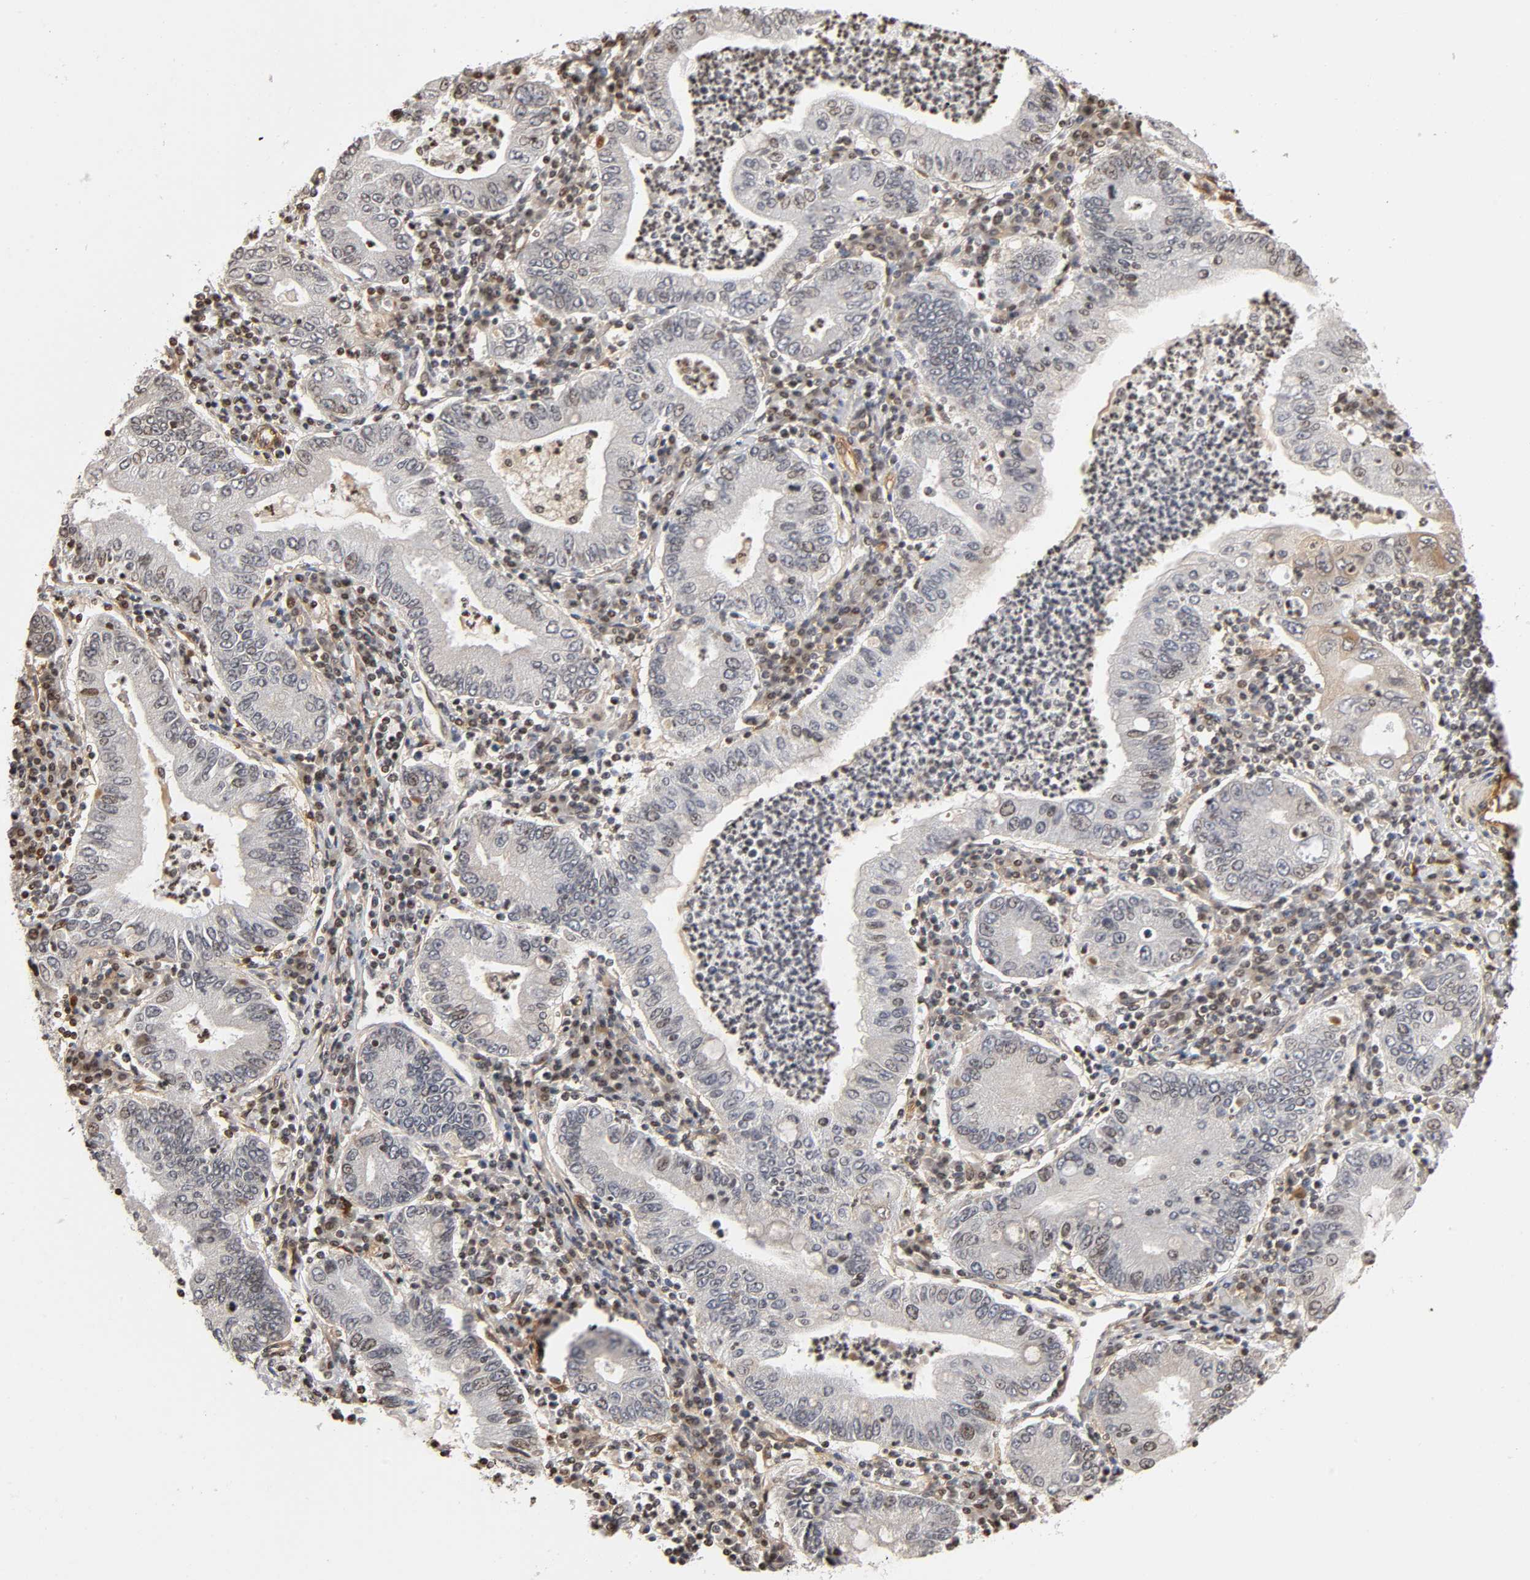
{"staining": {"intensity": "negative", "quantity": "none", "location": "none"}, "tissue": "stomach cancer", "cell_type": "Tumor cells", "image_type": "cancer", "snomed": [{"axis": "morphology", "description": "Normal tissue, NOS"}, {"axis": "morphology", "description": "Adenocarcinoma, NOS"}, {"axis": "topography", "description": "Esophagus"}, {"axis": "topography", "description": "Stomach, upper"}, {"axis": "topography", "description": "Peripheral nerve tissue"}], "caption": "IHC of stomach adenocarcinoma reveals no staining in tumor cells.", "gene": "ITGAV", "patient": {"sex": "male", "age": 62}}